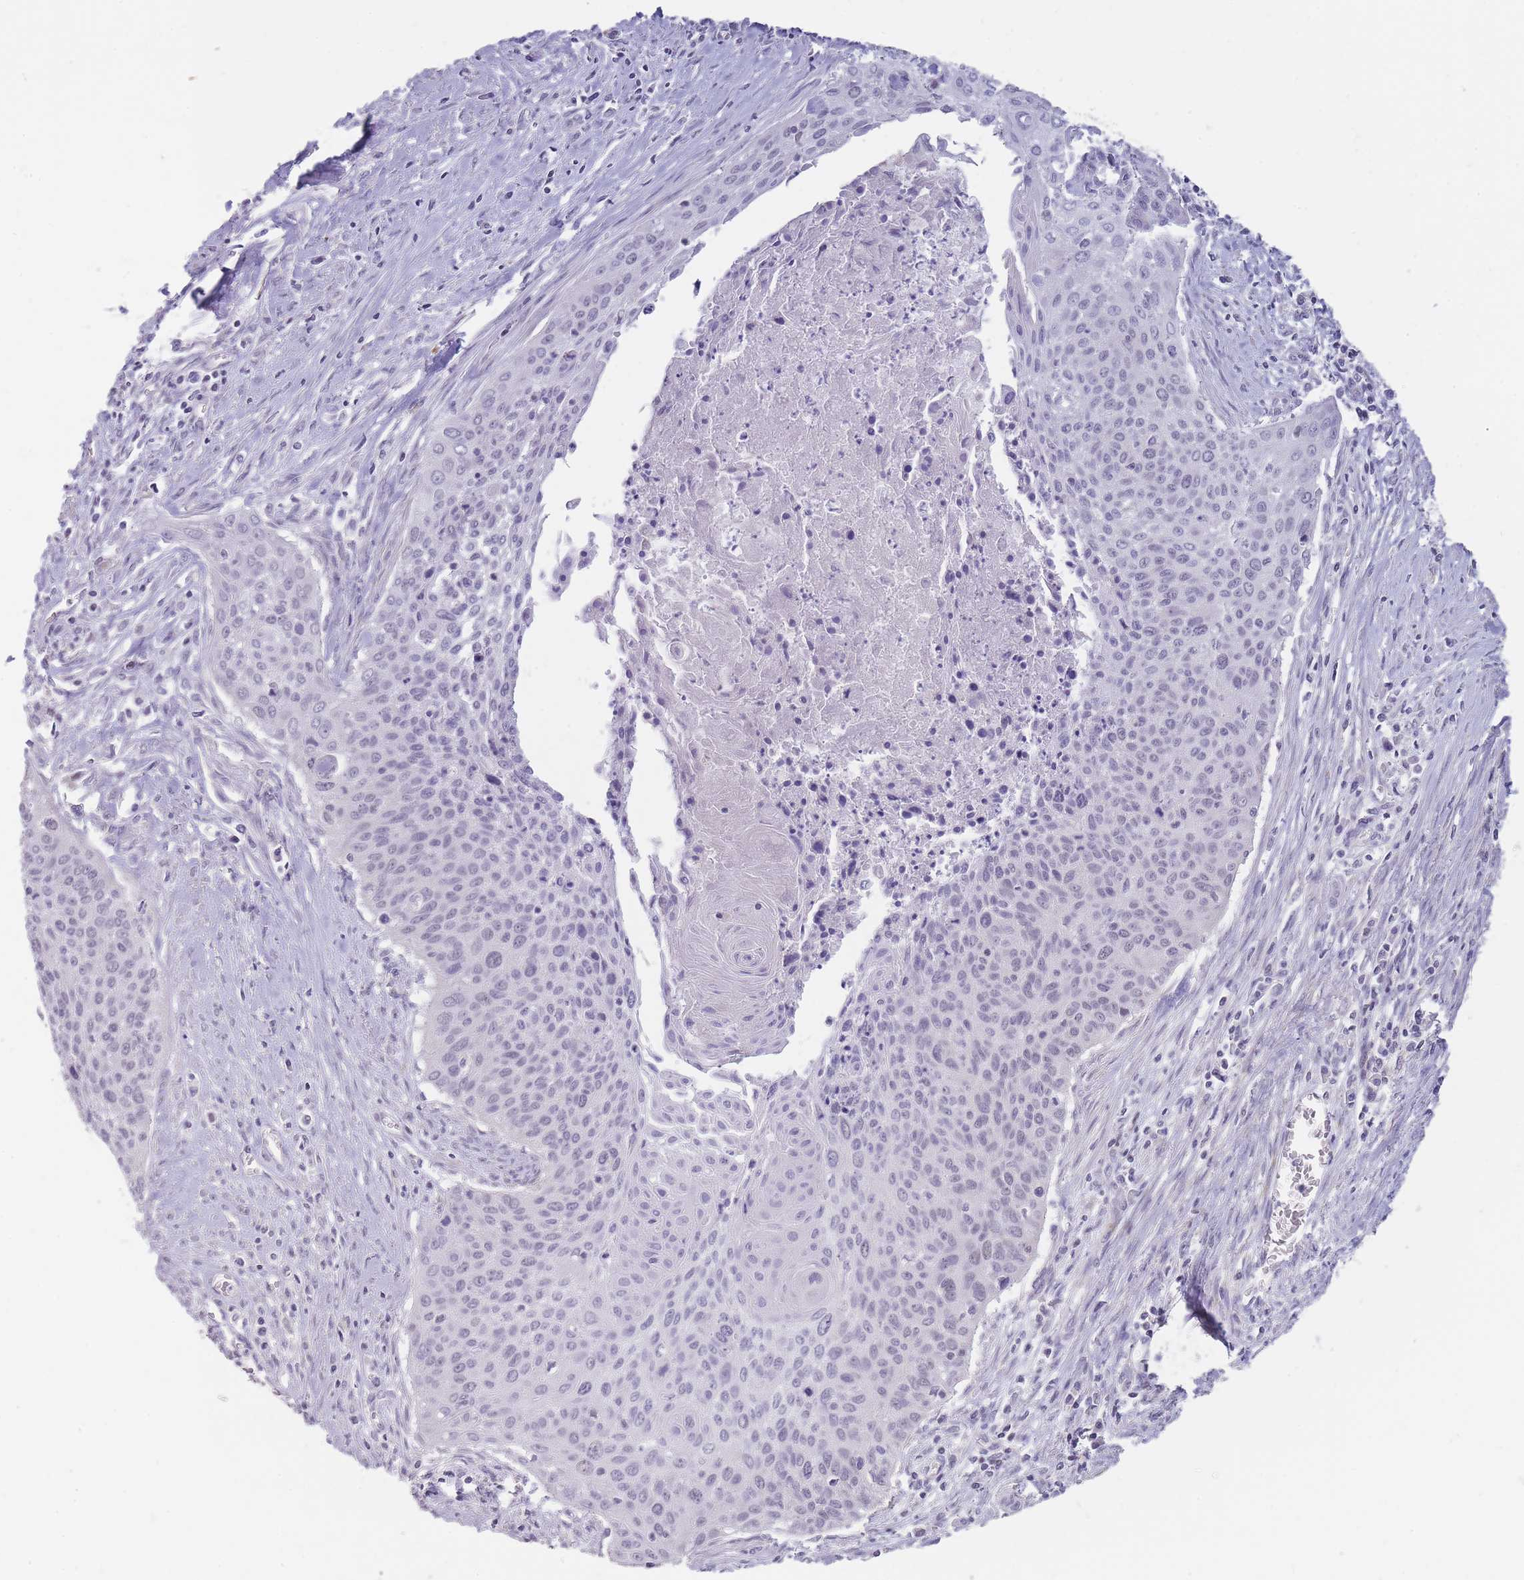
{"staining": {"intensity": "negative", "quantity": "none", "location": "none"}, "tissue": "cervical cancer", "cell_type": "Tumor cells", "image_type": "cancer", "snomed": [{"axis": "morphology", "description": "Squamous cell carcinoma, NOS"}, {"axis": "topography", "description": "Cervix"}], "caption": "This is an immunohistochemistry photomicrograph of cervical cancer. There is no positivity in tumor cells.", "gene": "ZBTB24", "patient": {"sex": "female", "age": 55}}